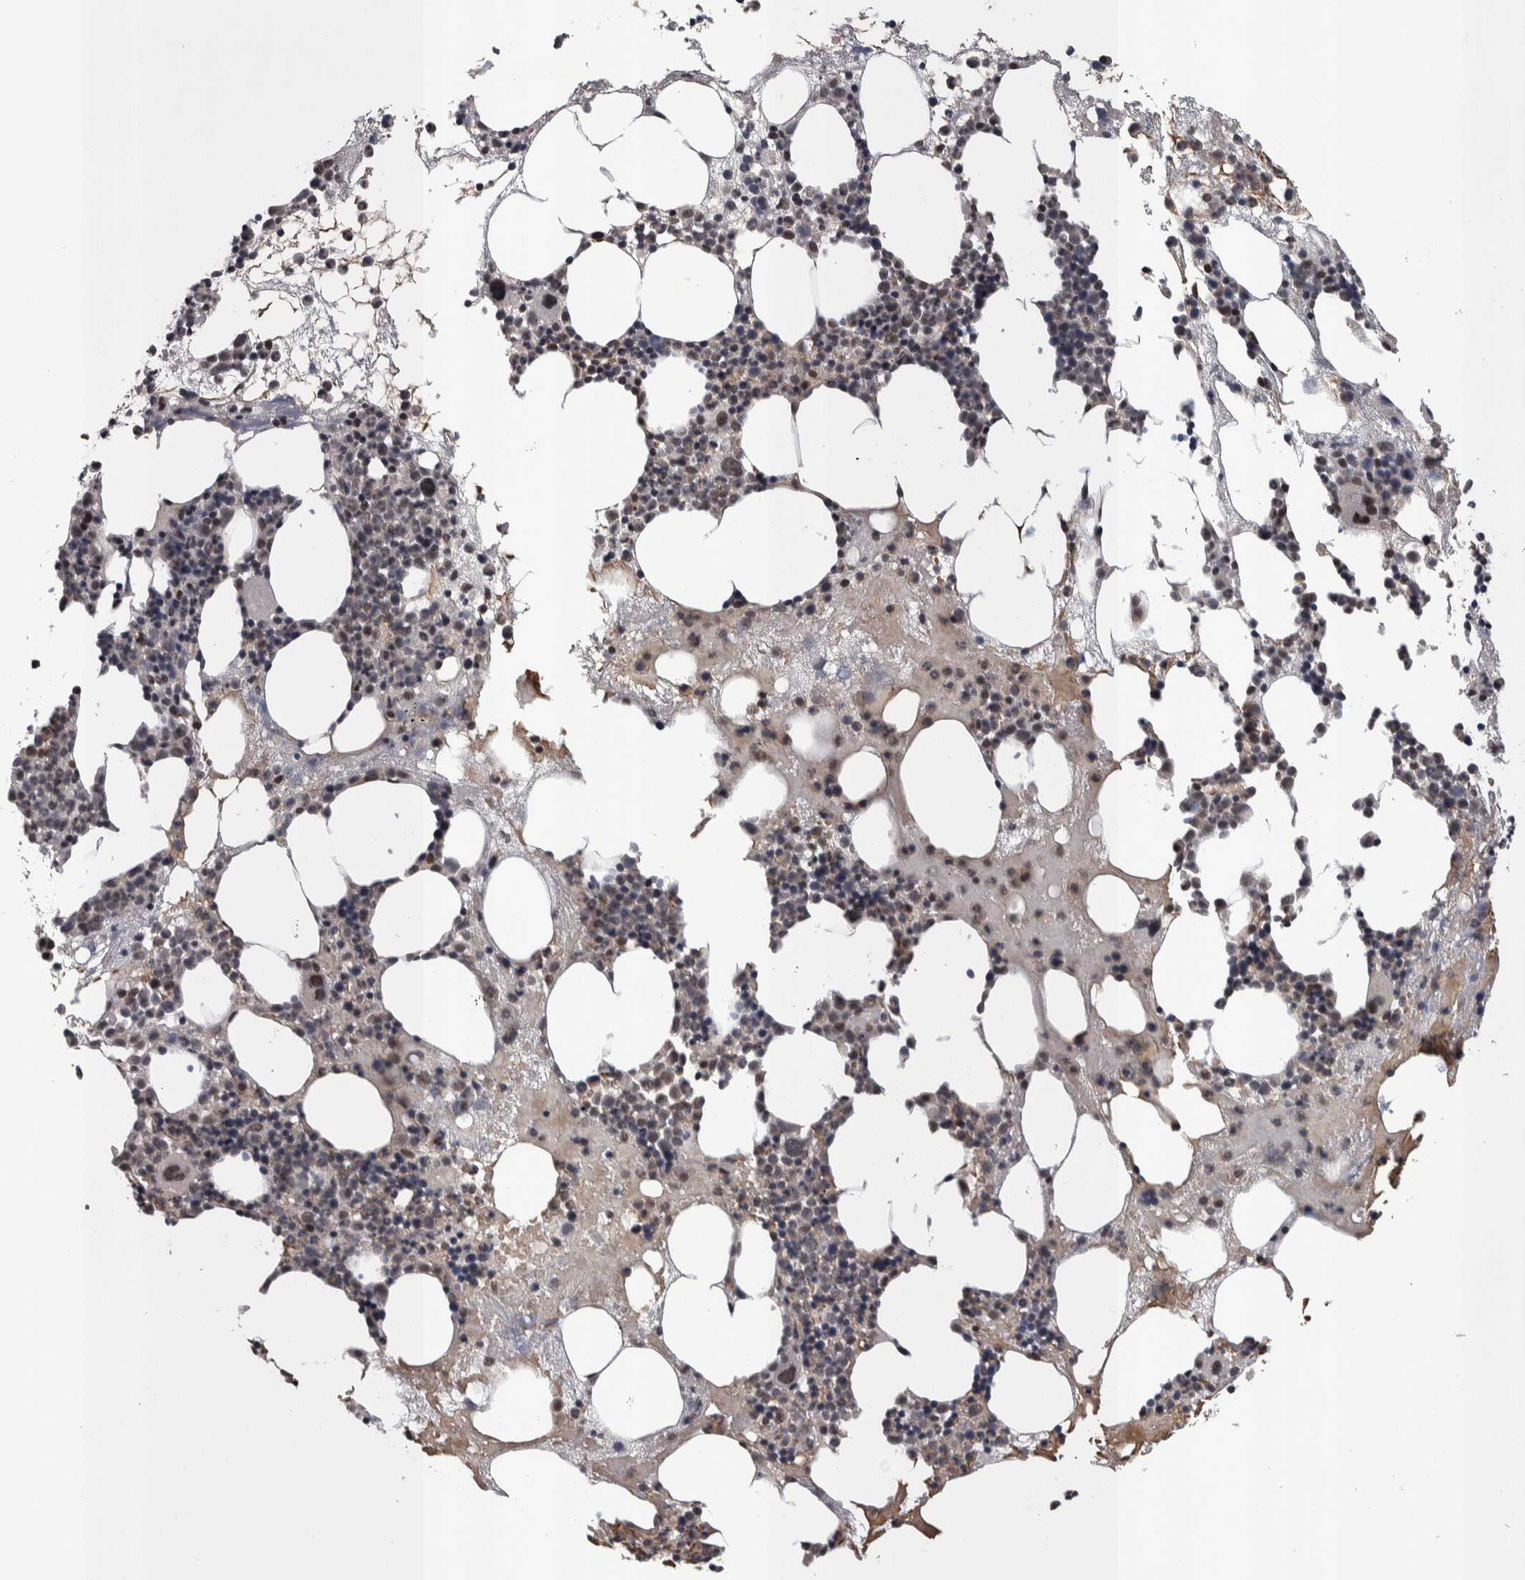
{"staining": {"intensity": "weak", "quantity": "<25%", "location": "nuclear"}, "tissue": "bone marrow", "cell_type": "Hematopoietic cells", "image_type": "normal", "snomed": [{"axis": "morphology", "description": "Normal tissue, NOS"}, {"axis": "morphology", "description": "Inflammation, NOS"}, {"axis": "topography", "description": "Bone marrow"}], "caption": "A micrograph of bone marrow stained for a protein reveals no brown staining in hematopoietic cells.", "gene": "DMTF1", "patient": {"sex": "female", "age": 81}}